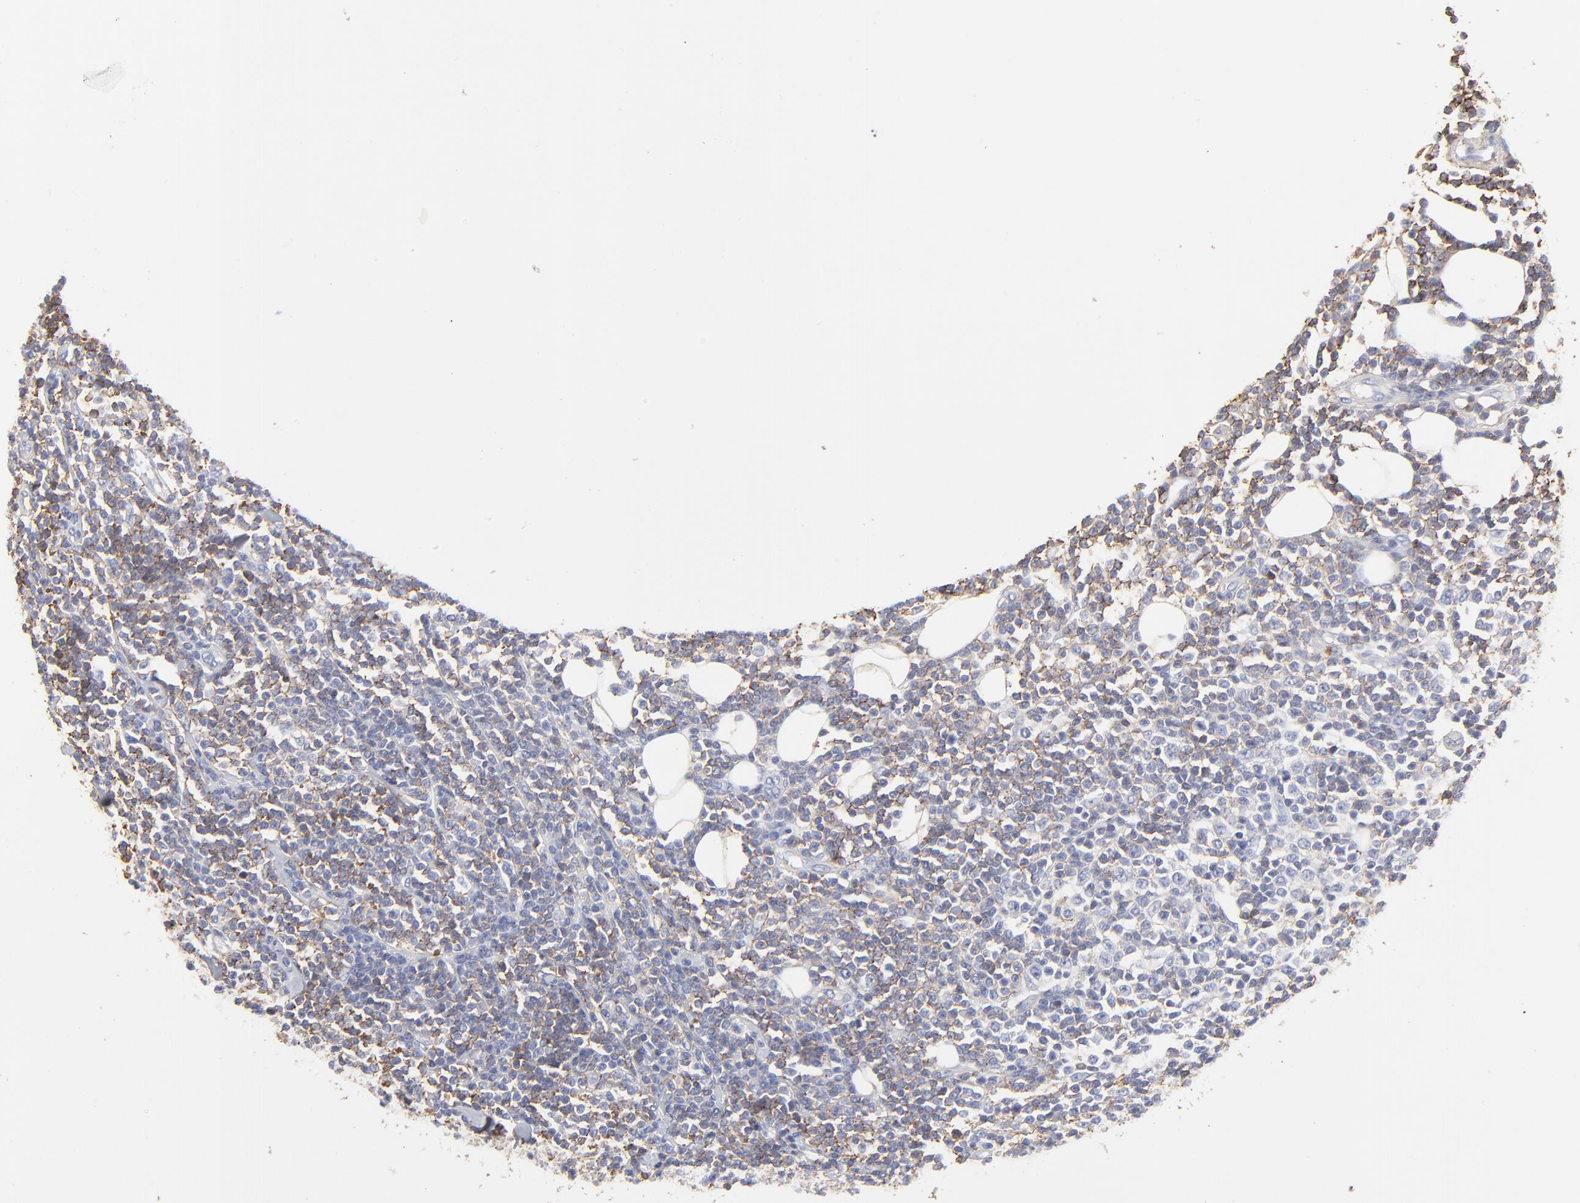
{"staining": {"intensity": "moderate", "quantity": "25%-75%", "location": "cytoplasmic/membranous"}, "tissue": "lymphoma", "cell_type": "Tumor cells", "image_type": "cancer", "snomed": [{"axis": "morphology", "description": "Malignant lymphoma, non-Hodgkin's type, Low grade"}, {"axis": "topography", "description": "Soft tissue"}], "caption": "Moderate cytoplasmic/membranous expression is identified in approximately 25%-75% of tumor cells in low-grade malignant lymphoma, non-Hodgkin's type.", "gene": "ANXA6", "patient": {"sex": "male", "age": 92}}